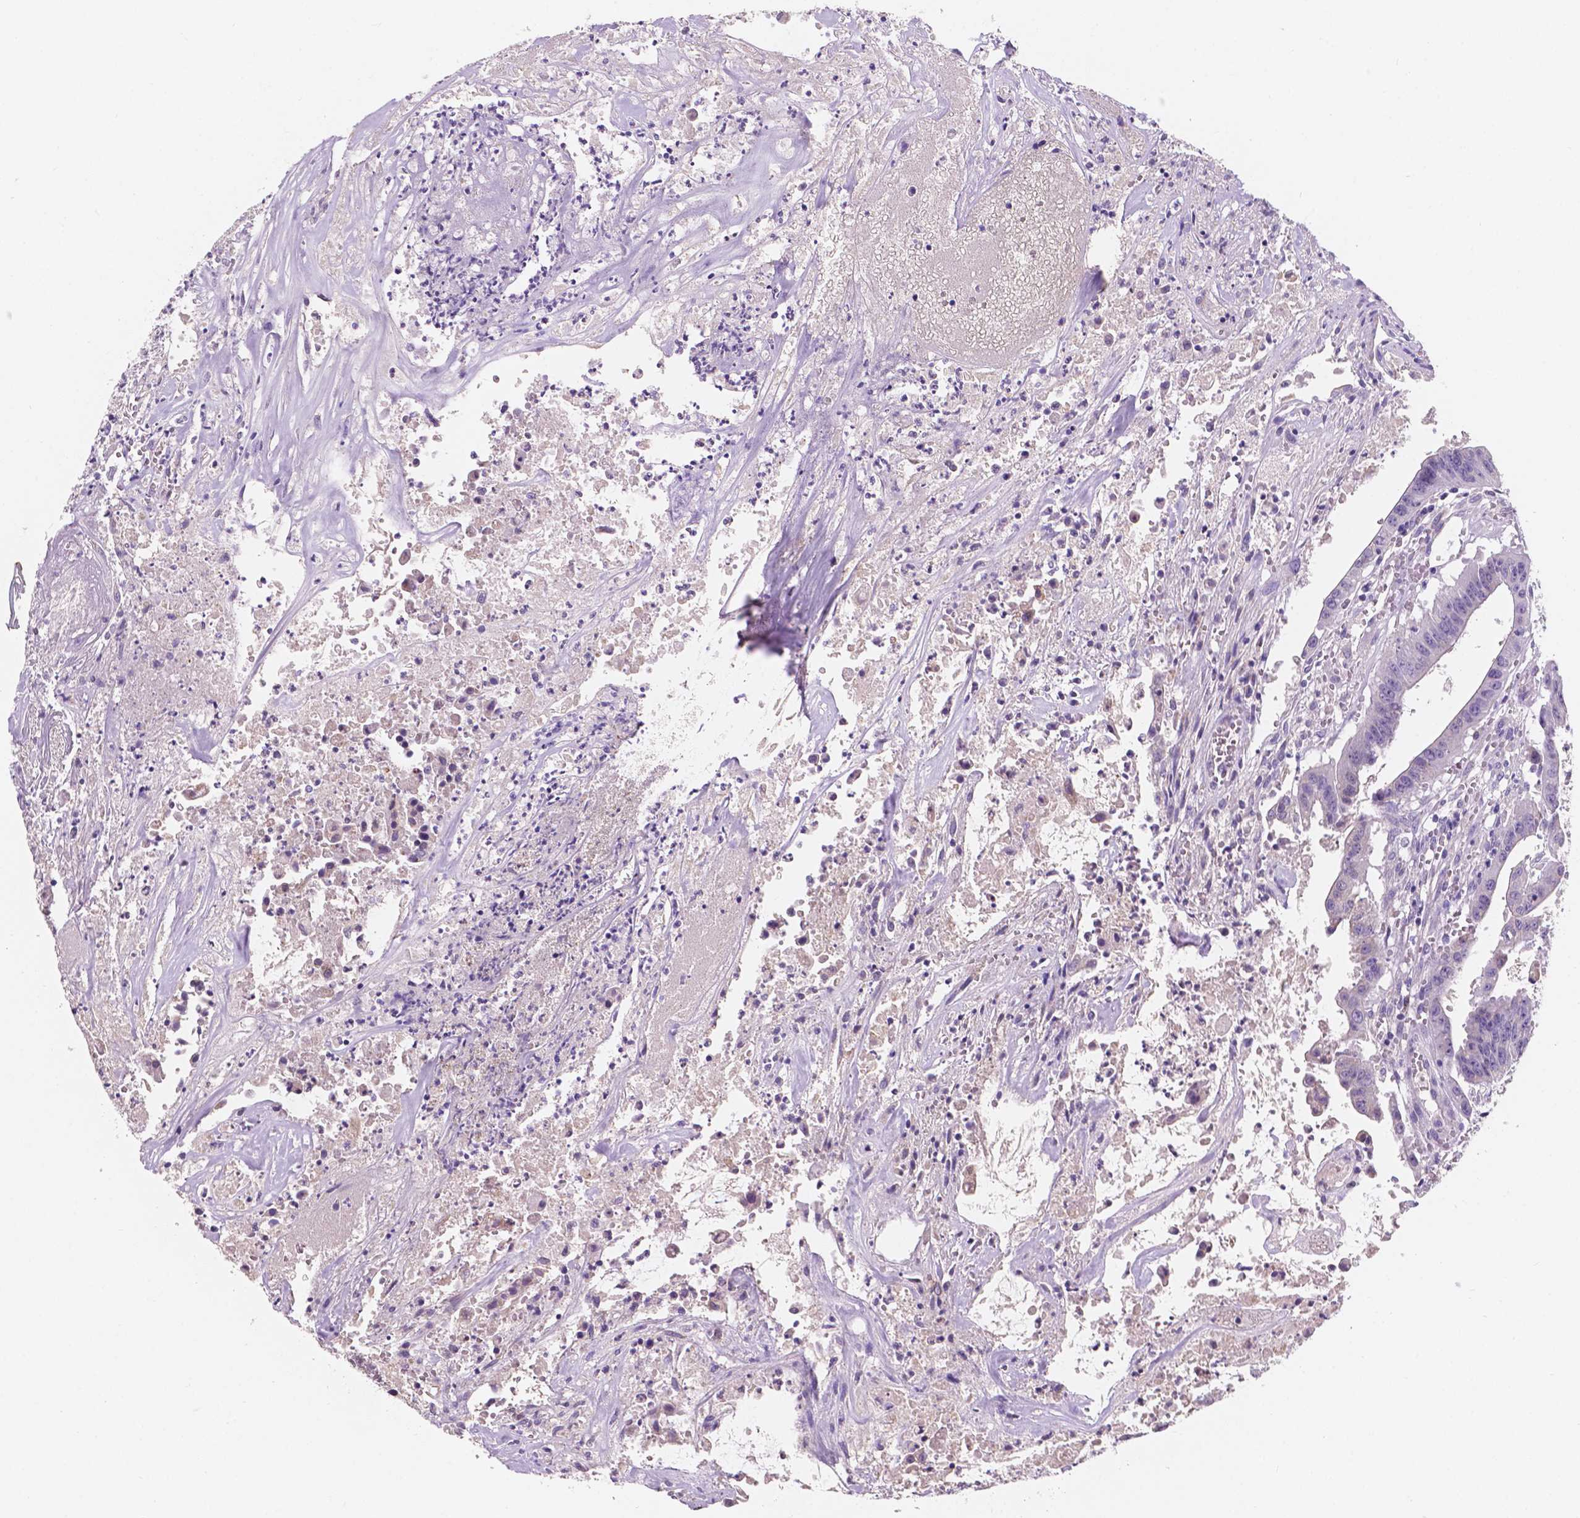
{"staining": {"intensity": "negative", "quantity": "none", "location": "none"}, "tissue": "colorectal cancer", "cell_type": "Tumor cells", "image_type": "cancer", "snomed": [{"axis": "morphology", "description": "Adenocarcinoma, NOS"}, {"axis": "topography", "description": "Colon"}], "caption": "This is an immunohistochemistry micrograph of human colorectal cancer. There is no positivity in tumor cells.", "gene": "IREB2", "patient": {"sex": "male", "age": 33}}